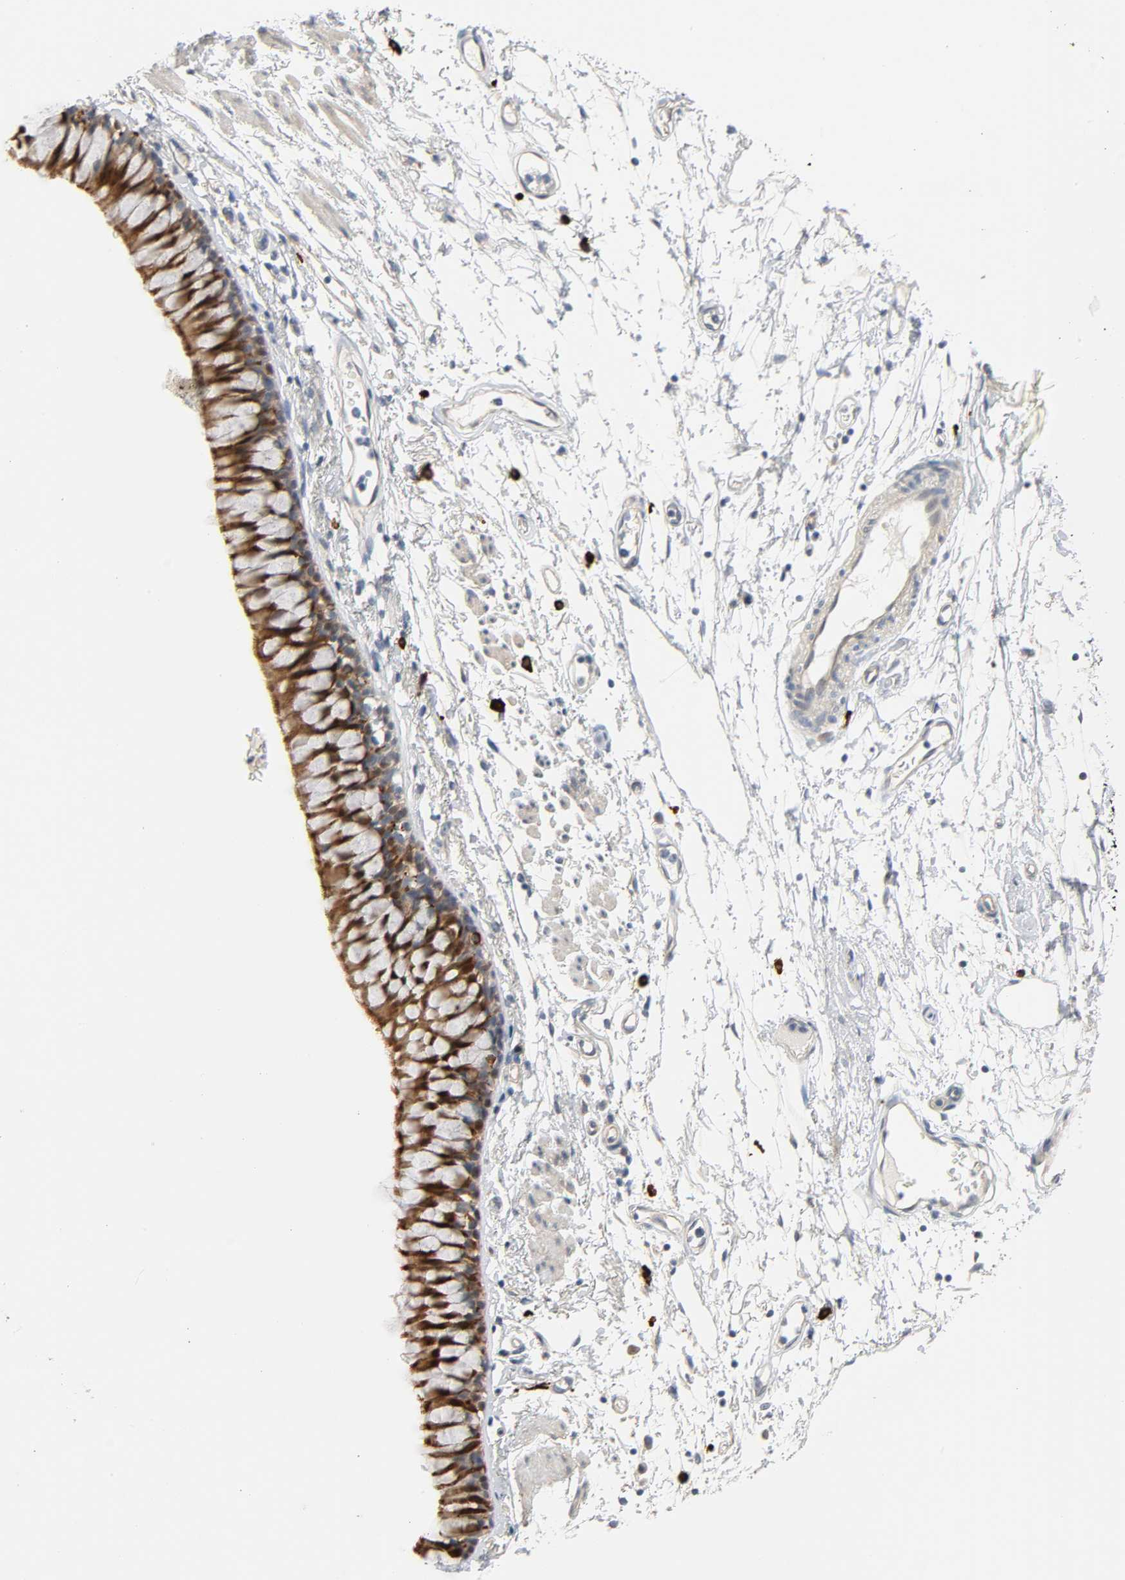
{"staining": {"intensity": "strong", "quantity": ">75%", "location": "cytoplasmic/membranous"}, "tissue": "bronchus", "cell_type": "Respiratory epithelial cells", "image_type": "normal", "snomed": [{"axis": "morphology", "description": "Normal tissue, NOS"}, {"axis": "topography", "description": "Bronchus"}], "caption": "This histopathology image shows normal bronchus stained with IHC to label a protein in brown. The cytoplasmic/membranous of respiratory epithelial cells show strong positivity for the protein. Nuclei are counter-stained blue.", "gene": "LIMCH1", "patient": {"sex": "female", "age": 73}}